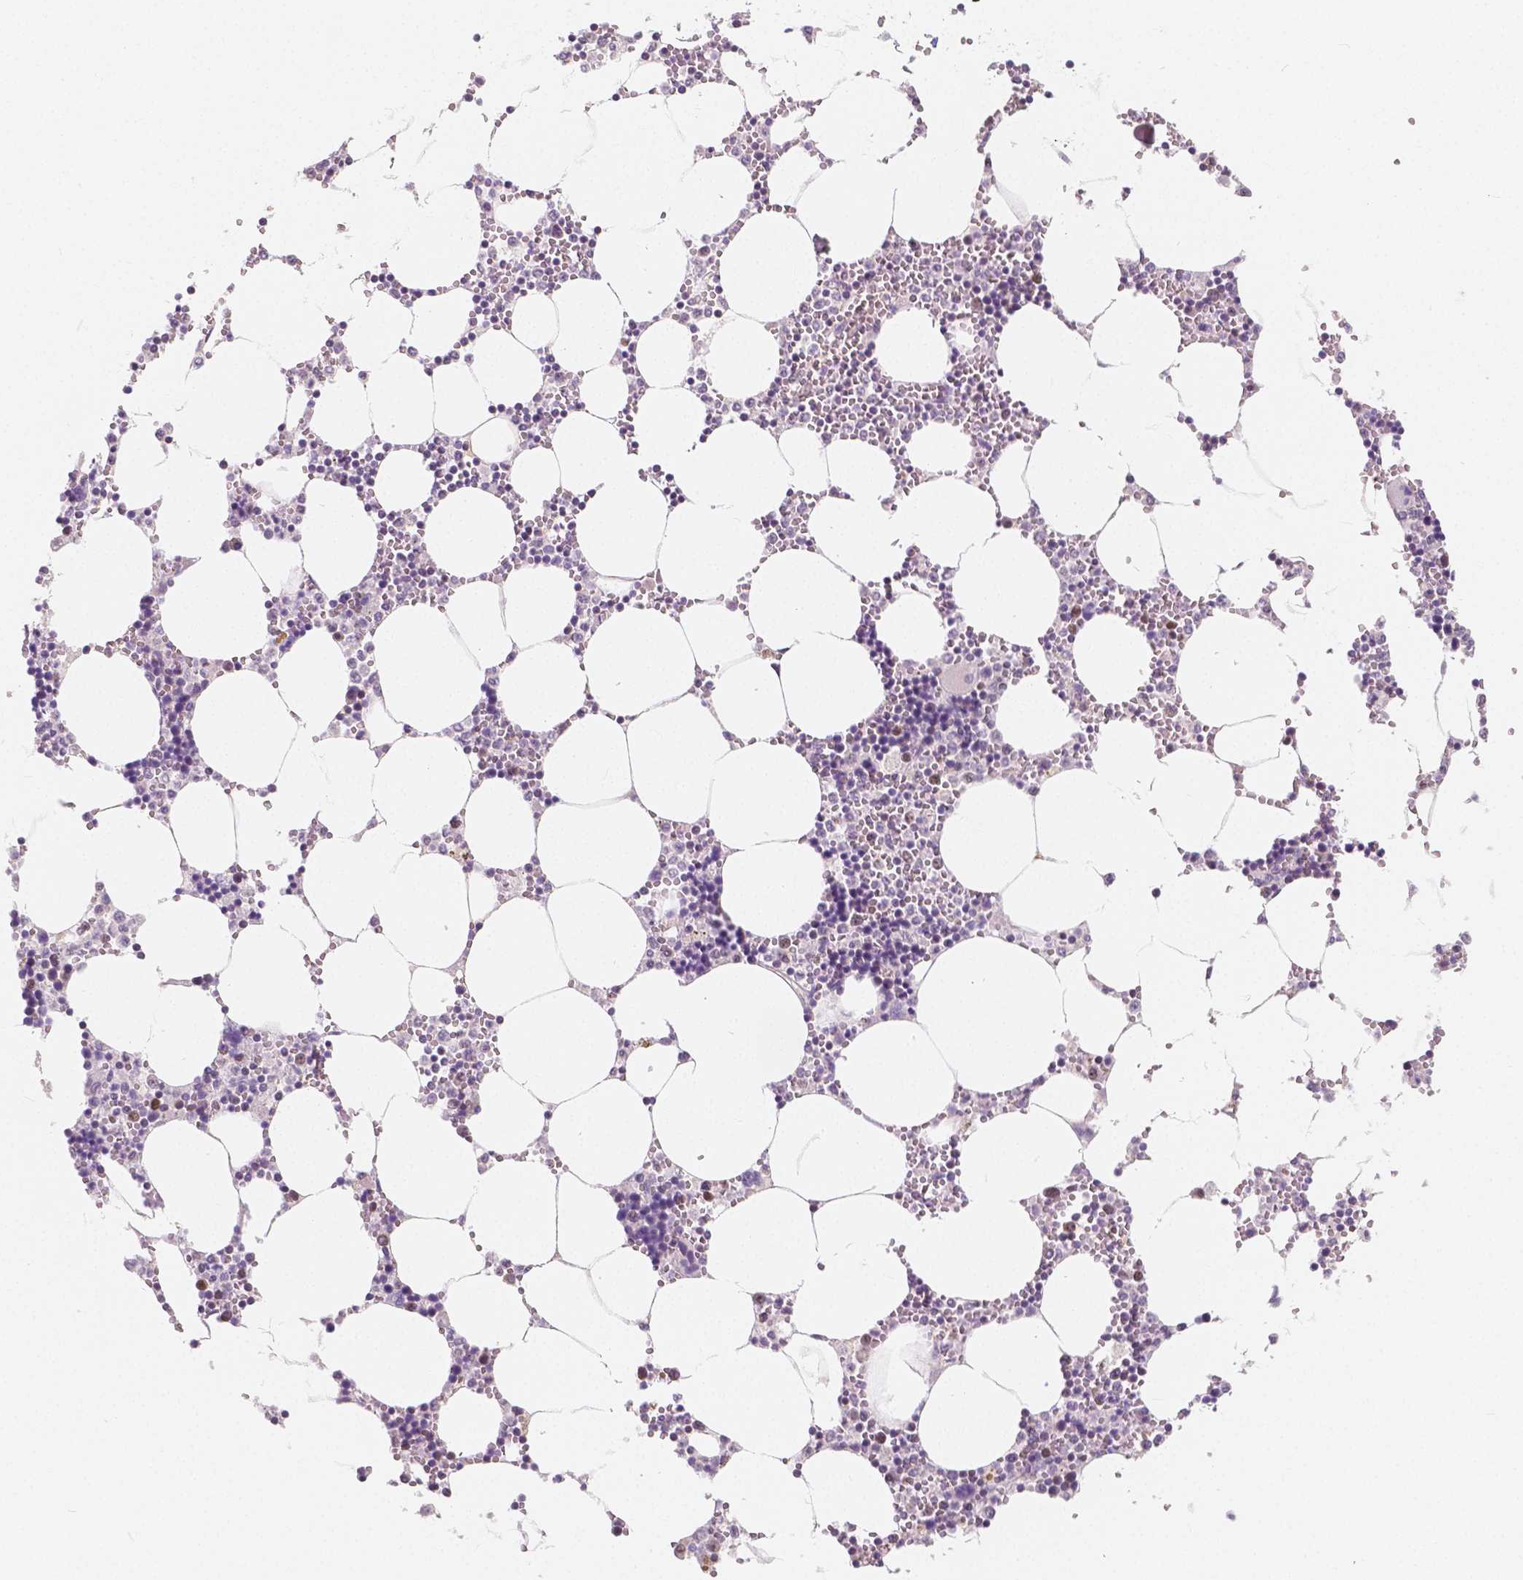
{"staining": {"intensity": "weak", "quantity": "<25%", "location": "nuclear"}, "tissue": "bone marrow", "cell_type": "Hematopoietic cells", "image_type": "normal", "snomed": [{"axis": "morphology", "description": "Normal tissue, NOS"}, {"axis": "topography", "description": "Bone marrow"}], "caption": "Immunohistochemistry (IHC) of benign human bone marrow displays no expression in hematopoietic cells.", "gene": "NOLC1", "patient": {"sex": "male", "age": 54}}